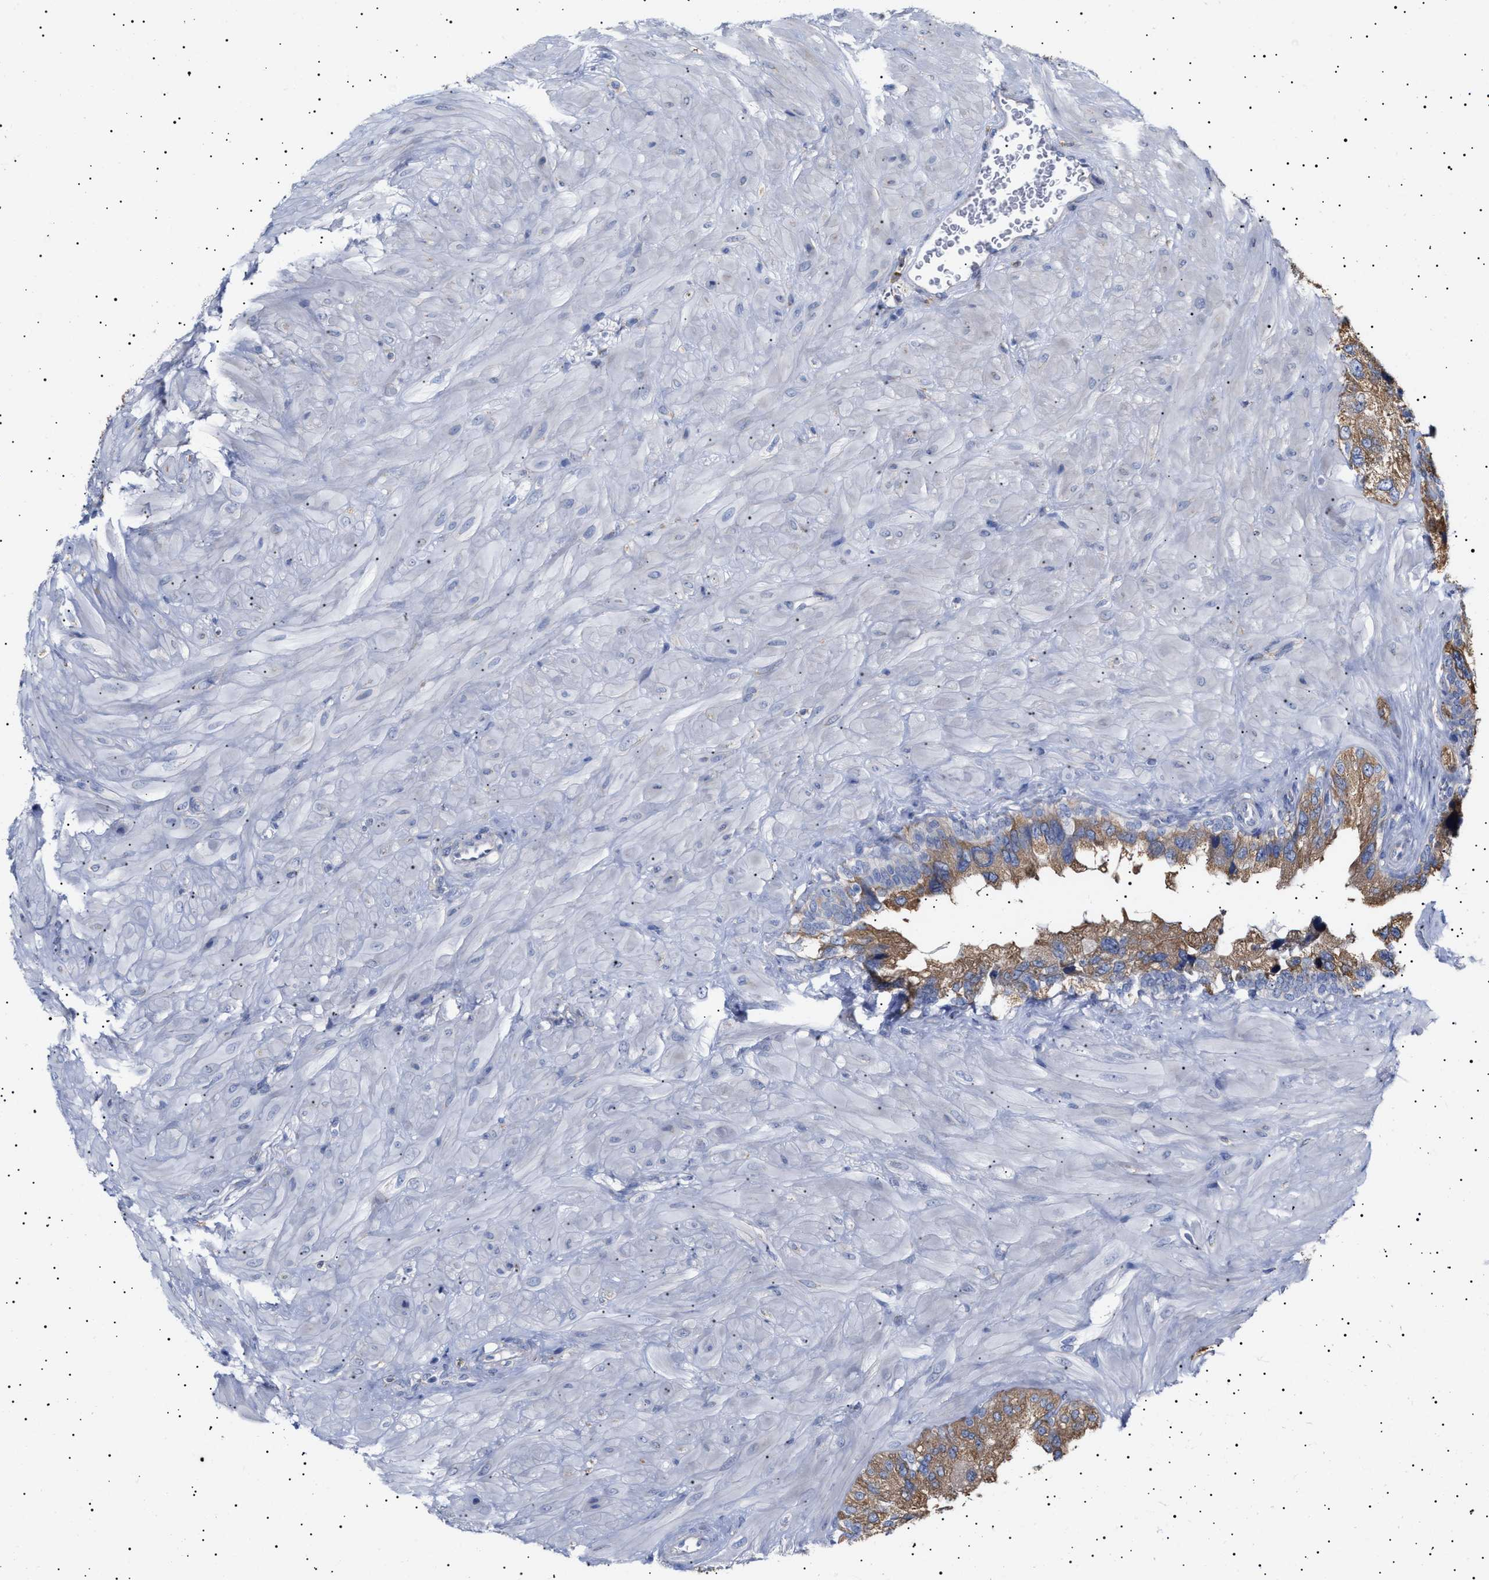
{"staining": {"intensity": "moderate", "quantity": ">75%", "location": "cytoplasmic/membranous"}, "tissue": "seminal vesicle", "cell_type": "Glandular cells", "image_type": "normal", "snomed": [{"axis": "morphology", "description": "Normal tissue, NOS"}, {"axis": "topography", "description": "Prostate"}, {"axis": "topography", "description": "Seminal veicle"}], "caption": "Benign seminal vesicle displays moderate cytoplasmic/membranous staining in approximately >75% of glandular cells.", "gene": "ERCC6L2", "patient": {"sex": "male", "age": 51}}